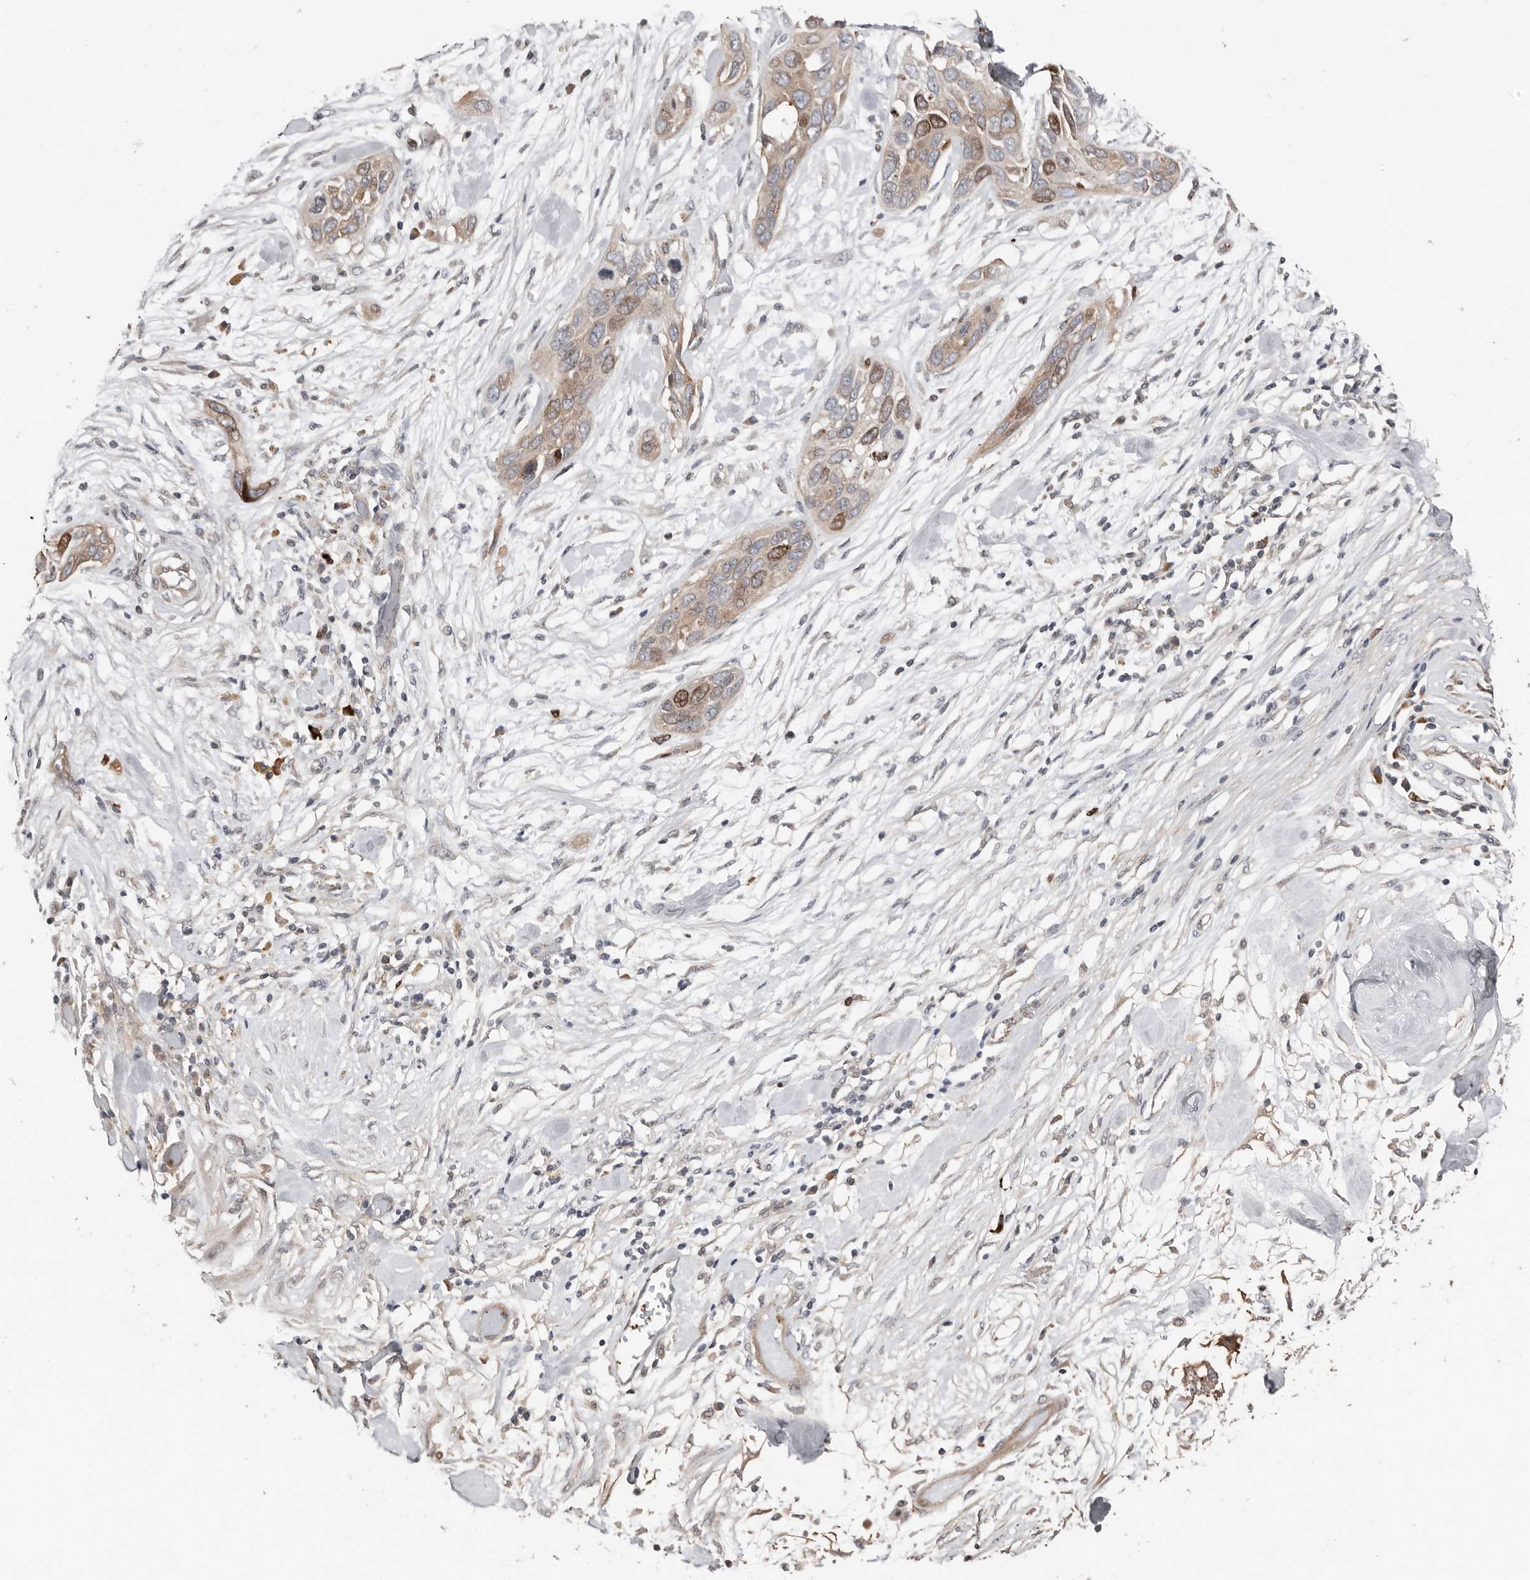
{"staining": {"intensity": "moderate", "quantity": "25%-75%", "location": "cytoplasmic/membranous,nuclear"}, "tissue": "pancreatic cancer", "cell_type": "Tumor cells", "image_type": "cancer", "snomed": [{"axis": "morphology", "description": "Adenocarcinoma, NOS"}, {"axis": "topography", "description": "Pancreas"}], "caption": "This is a micrograph of immunohistochemistry staining of adenocarcinoma (pancreatic), which shows moderate staining in the cytoplasmic/membranous and nuclear of tumor cells.", "gene": "SMYD4", "patient": {"sex": "female", "age": 60}}